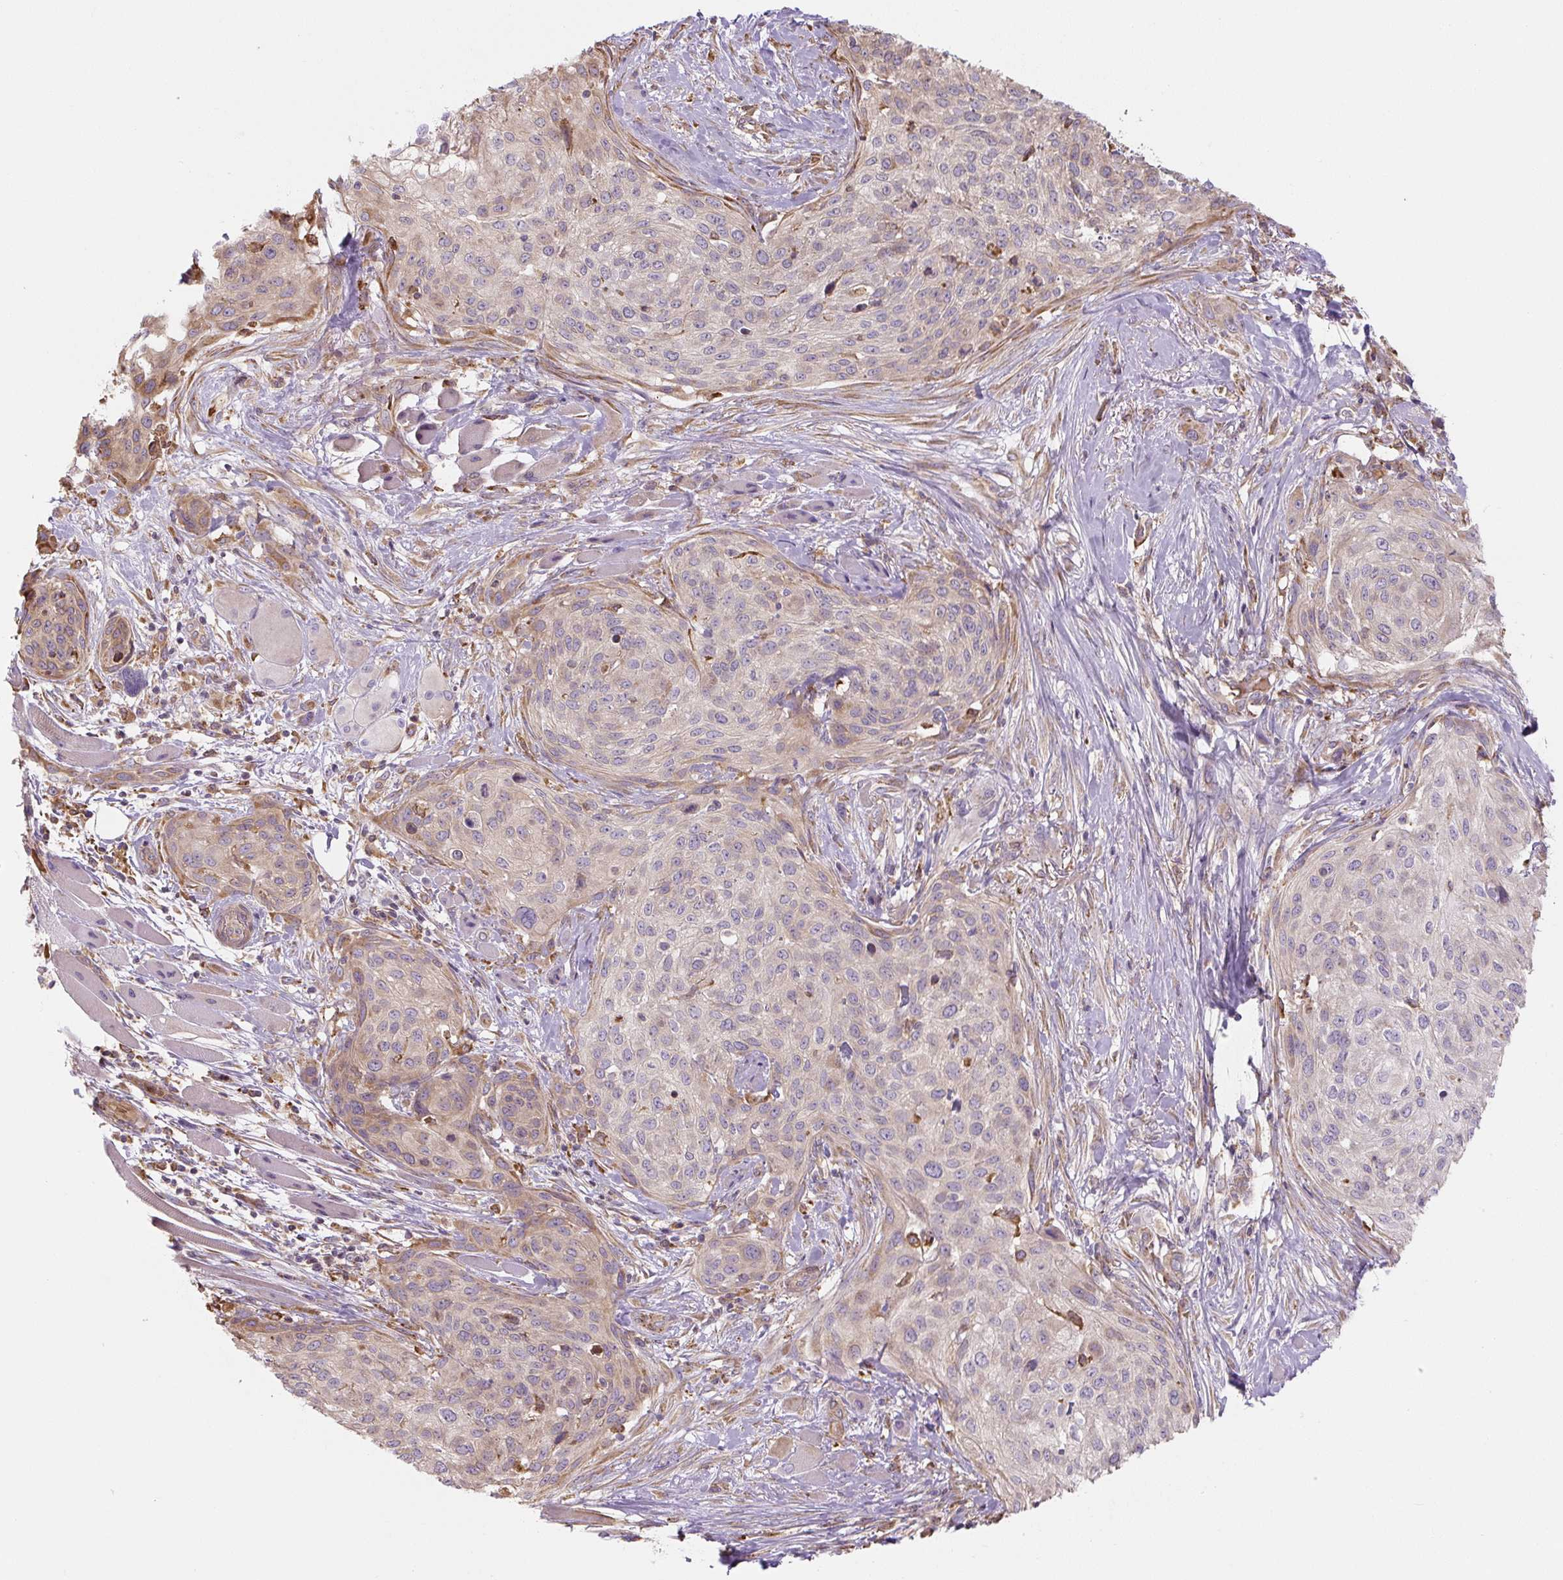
{"staining": {"intensity": "weak", "quantity": "25%-75%", "location": "cytoplasmic/membranous"}, "tissue": "skin cancer", "cell_type": "Tumor cells", "image_type": "cancer", "snomed": [{"axis": "morphology", "description": "Squamous cell carcinoma, NOS"}, {"axis": "topography", "description": "Skin"}], "caption": "IHC photomicrograph of squamous cell carcinoma (skin) stained for a protein (brown), which reveals low levels of weak cytoplasmic/membranous expression in approximately 25%-75% of tumor cells.", "gene": "RASA1", "patient": {"sex": "female", "age": 87}}